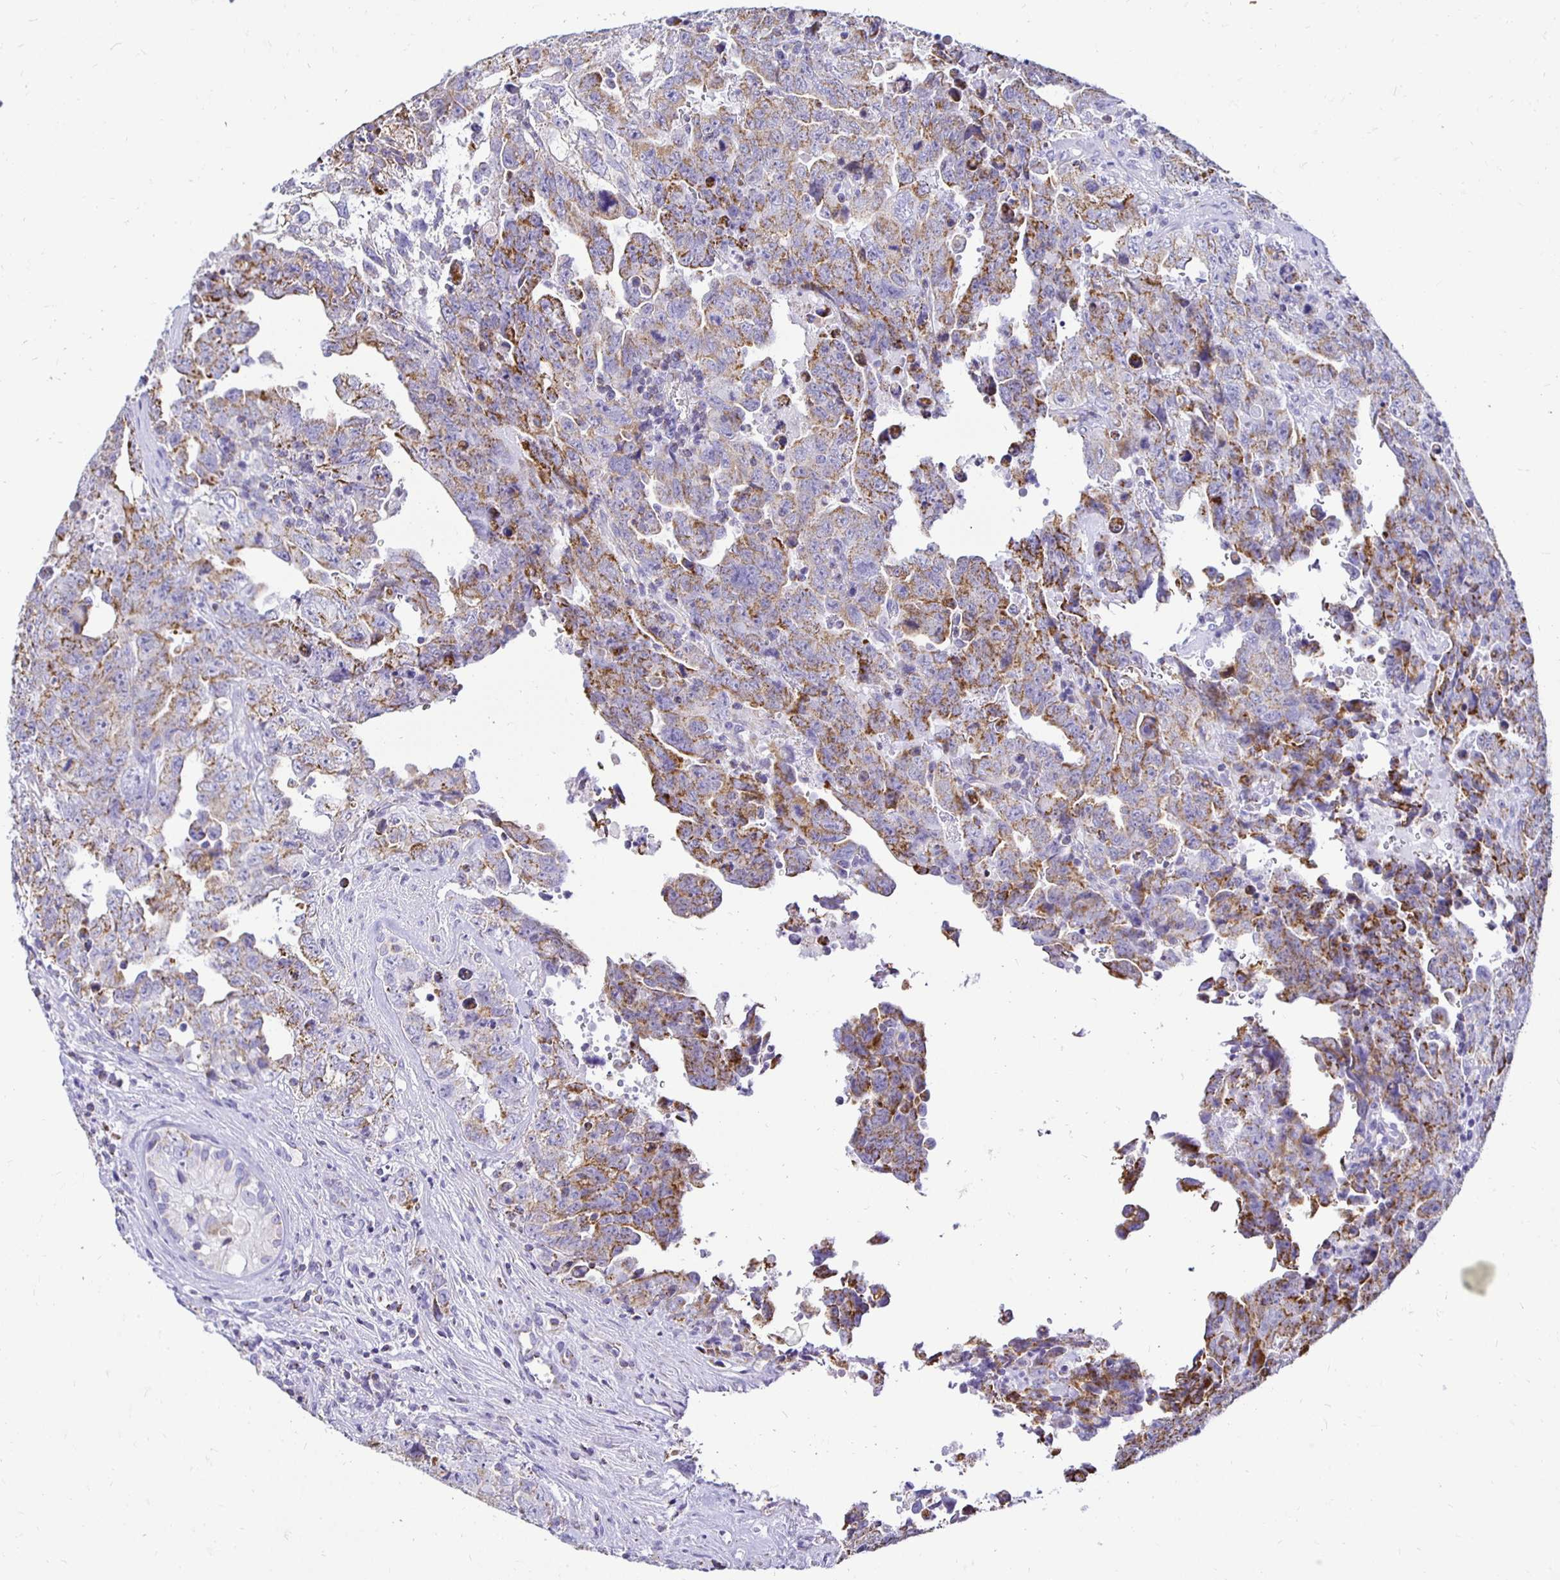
{"staining": {"intensity": "moderate", "quantity": ">75%", "location": "cytoplasmic/membranous"}, "tissue": "testis cancer", "cell_type": "Tumor cells", "image_type": "cancer", "snomed": [{"axis": "morphology", "description": "Carcinoma, Embryonal, NOS"}, {"axis": "topography", "description": "Testis"}], "caption": "Moderate cytoplasmic/membranous staining for a protein is appreciated in approximately >75% of tumor cells of embryonal carcinoma (testis) using immunohistochemistry.", "gene": "PLAAT2", "patient": {"sex": "male", "age": 24}}